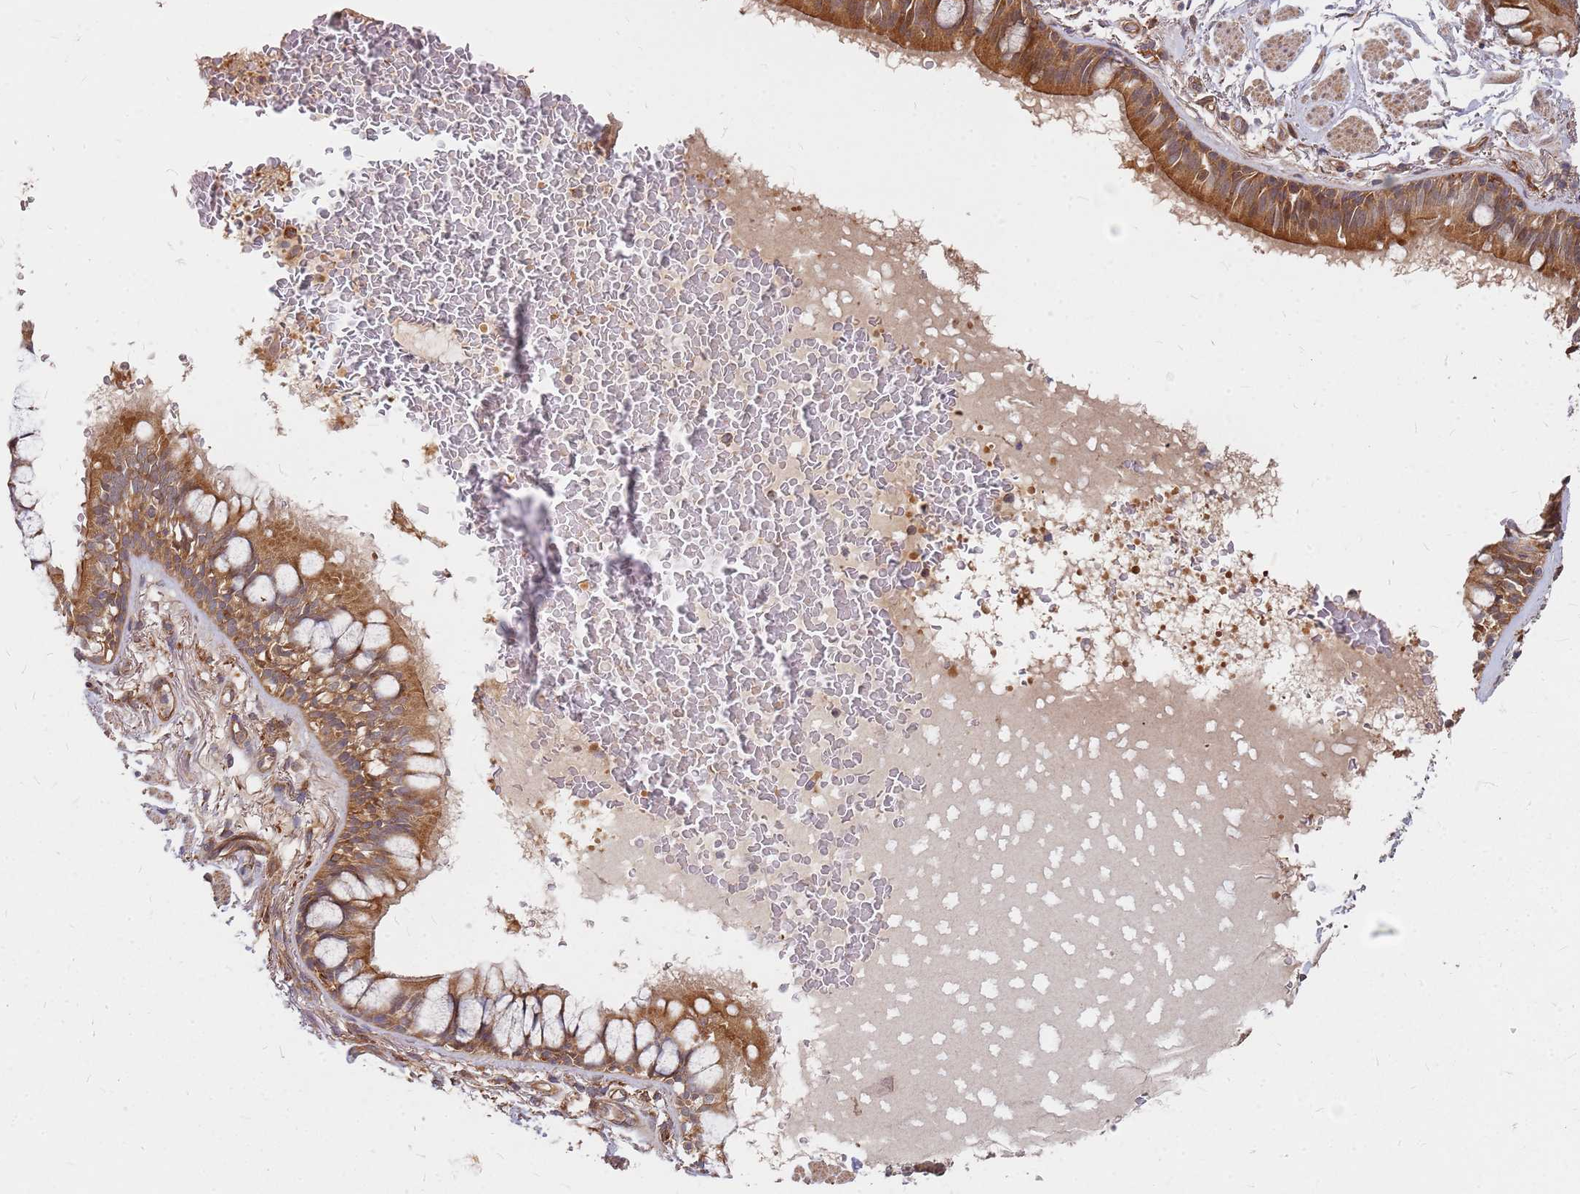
{"staining": {"intensity": "strong", "quantity": ">75%", "location": "cytoplasmic/membranous"}, "tissue": "bronchus", "cell_type": "Respiratory epithelial cells", "image_type": "normal", "snomed": [{"axis": "morphology", "description": "Normal tissue, NOS"}, {"axis": "topography", "description": "Bronchus"}], "caption": "Immunohistochemistry (IHC) (DAB (3,3'-diaminobenzidine)) staining of benign human bronchus displays strong cytoplasmic/membranous protein positivity in about >75% of respiratory epithelial cells. (Stains: DAB in brown, nuclei in blue, Microscopy: brightfield microscopy at high magnification).", "gene": "TRABD", "patient": {"sex": "male", "age": 70}}